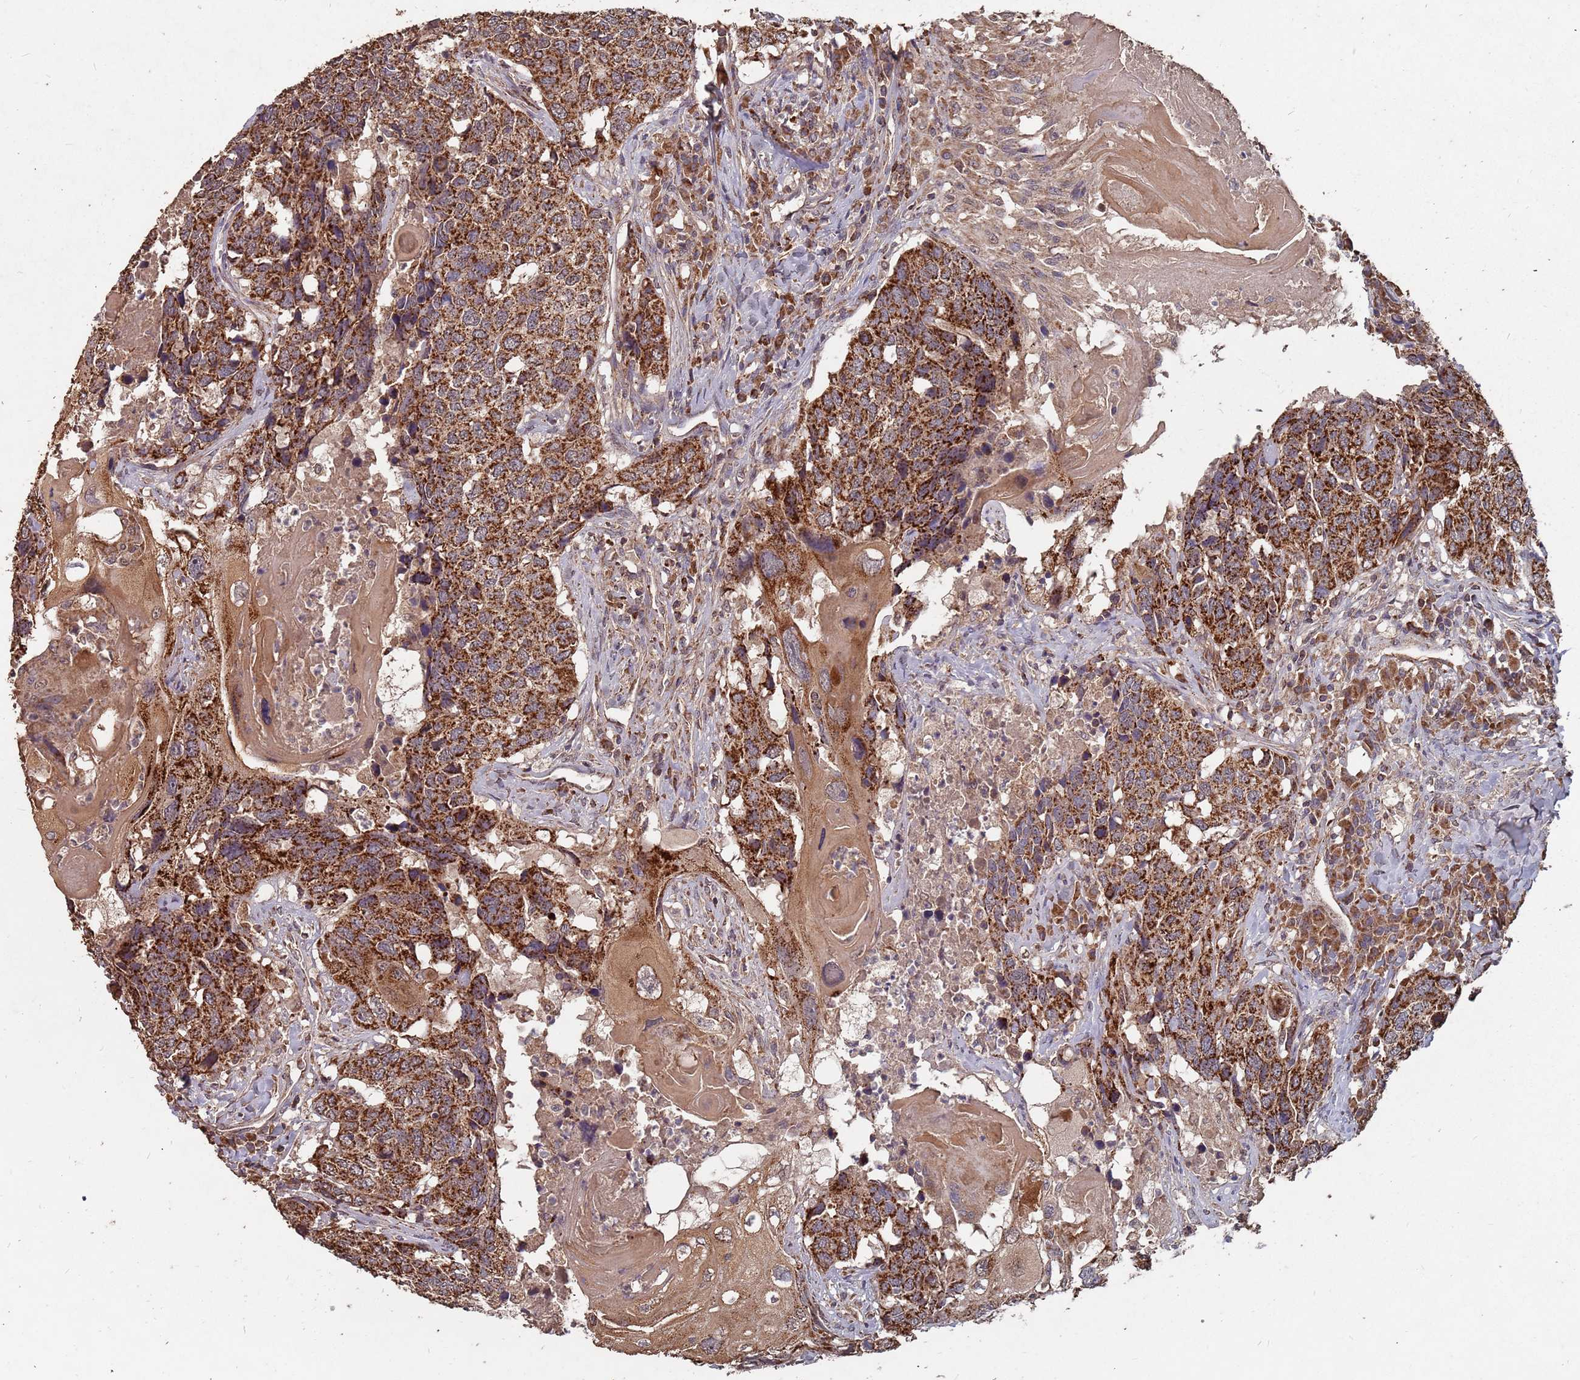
{"staining": {"intensity": "strong", "quantity": ">75%", "location": "cytoplasmic/membranous"}, "tissue": "head and neck cancer", "cell_type": "Tumor cells", "image_type": "cancer", "snomed": [{"axis": "morphology", "description": "Squamous cell carcinoma, NOS"}, {"axis": "topography", "description": "Head-Neck"}], "caption": "This photomicrograph displays IHC staining of head and neck cancer (squamous cell carcinoma), with high strong cytoplasmic/membranous expression in about >75% of tumor cells.", "gene": "PRORP", "patient": {"sex": "male", "age": 66}}